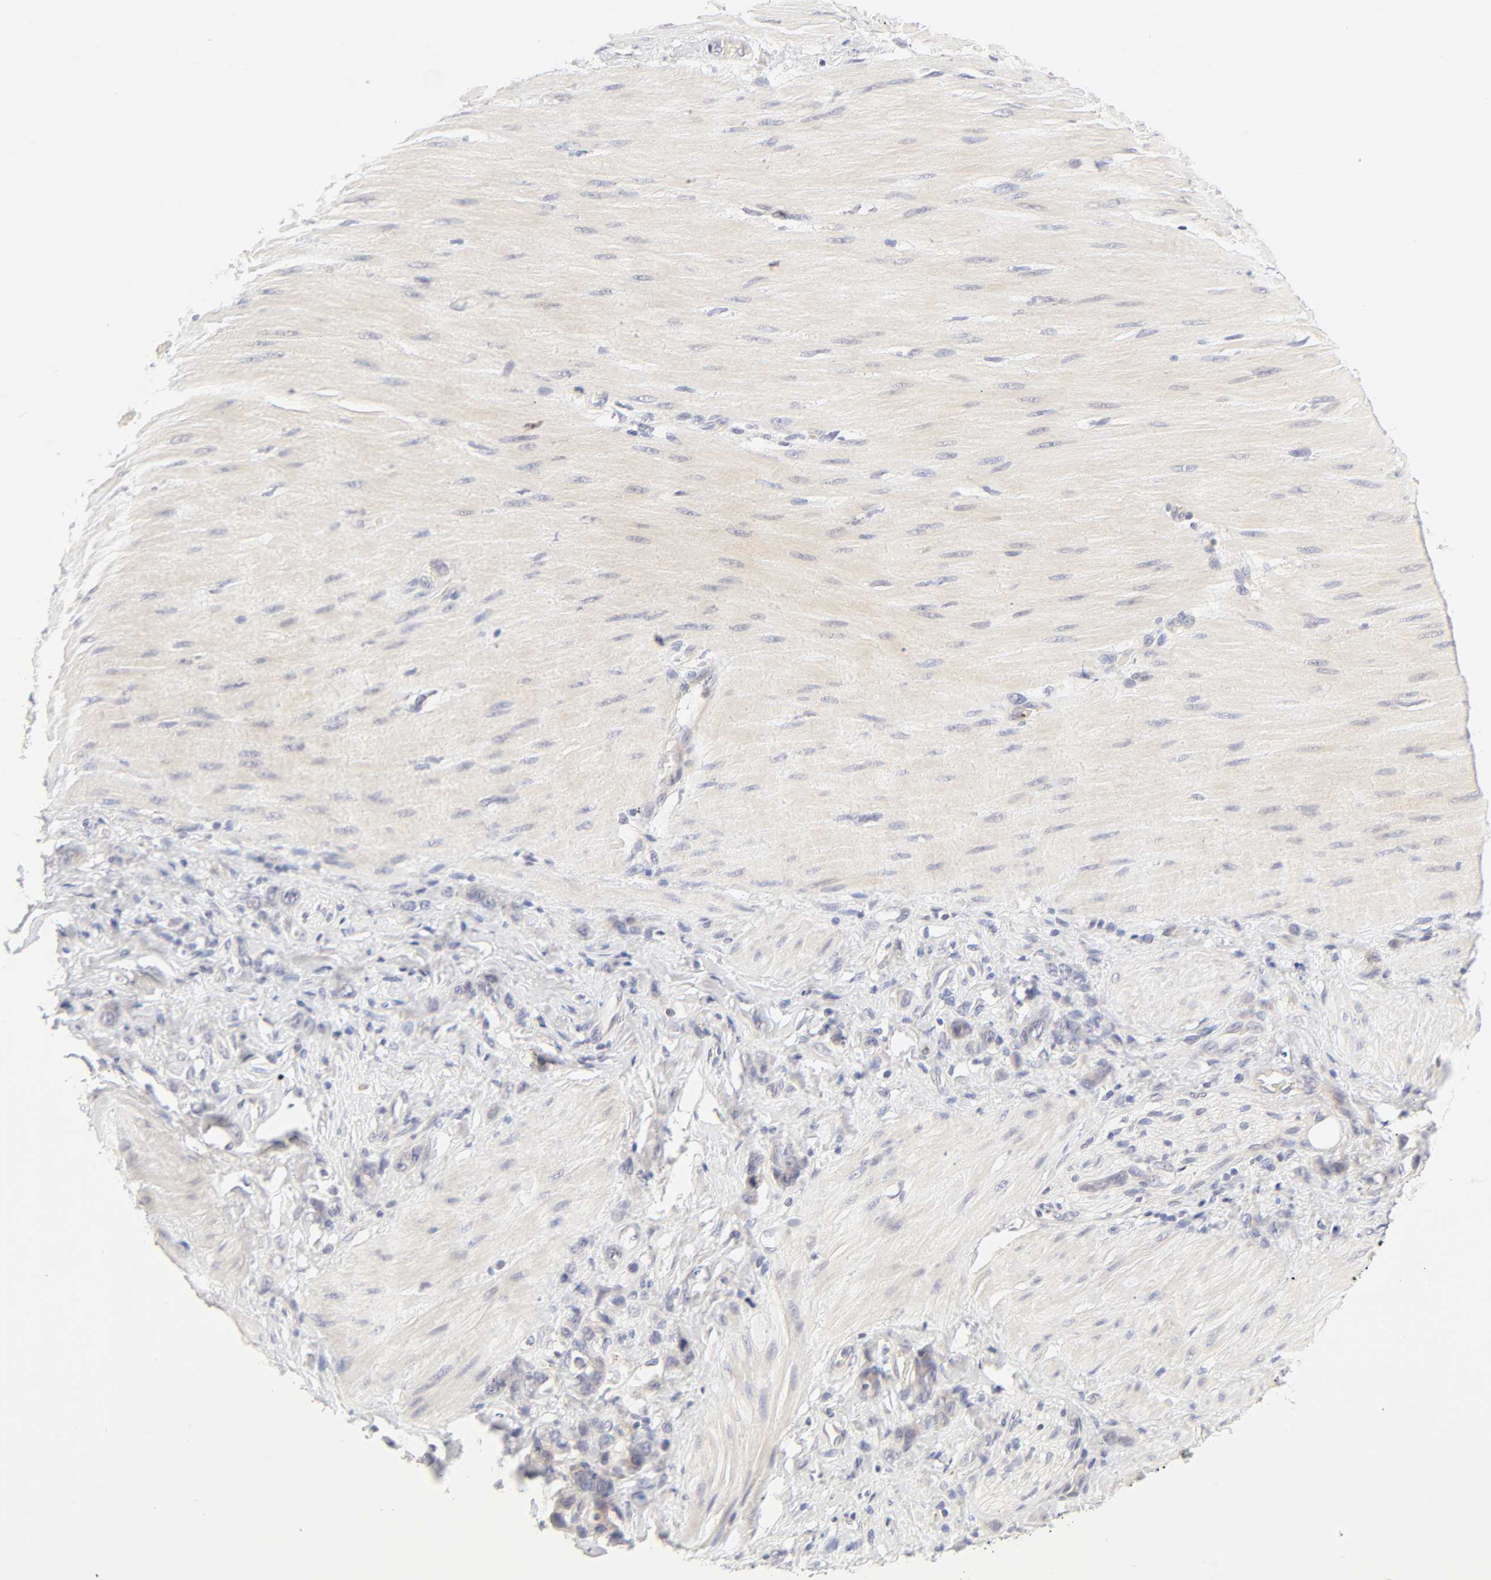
{"staining": {"intensity": "weak", "quantity": "25%-75%", "location": "cytoplasmic/membranous"}, "tissue": "stomach cancer", "cell_type": "Tumor cells", "image_type": "cancer", "snomed": [{"axis": "morphology", "description": "Adenocarcinoma, NOS"}, {"axis": "topography", "description": "Stomach"}], "caption": "Immunohistochemistry (DAB (3,3'-diaminobenzidine)) staining of human stomach adenocarcinoma shows weak cytoplasmic/membranous protein expression in about 25%-75% of tumor cells. The protein is stained brown, and the nuclei are stained in blue (DAB (3,3'-diaminobenzidine) IHC with brightfield microscopy, high magnification).", "gene": "CYP4B1", "patient": {"sex": "male", "age": 82}}